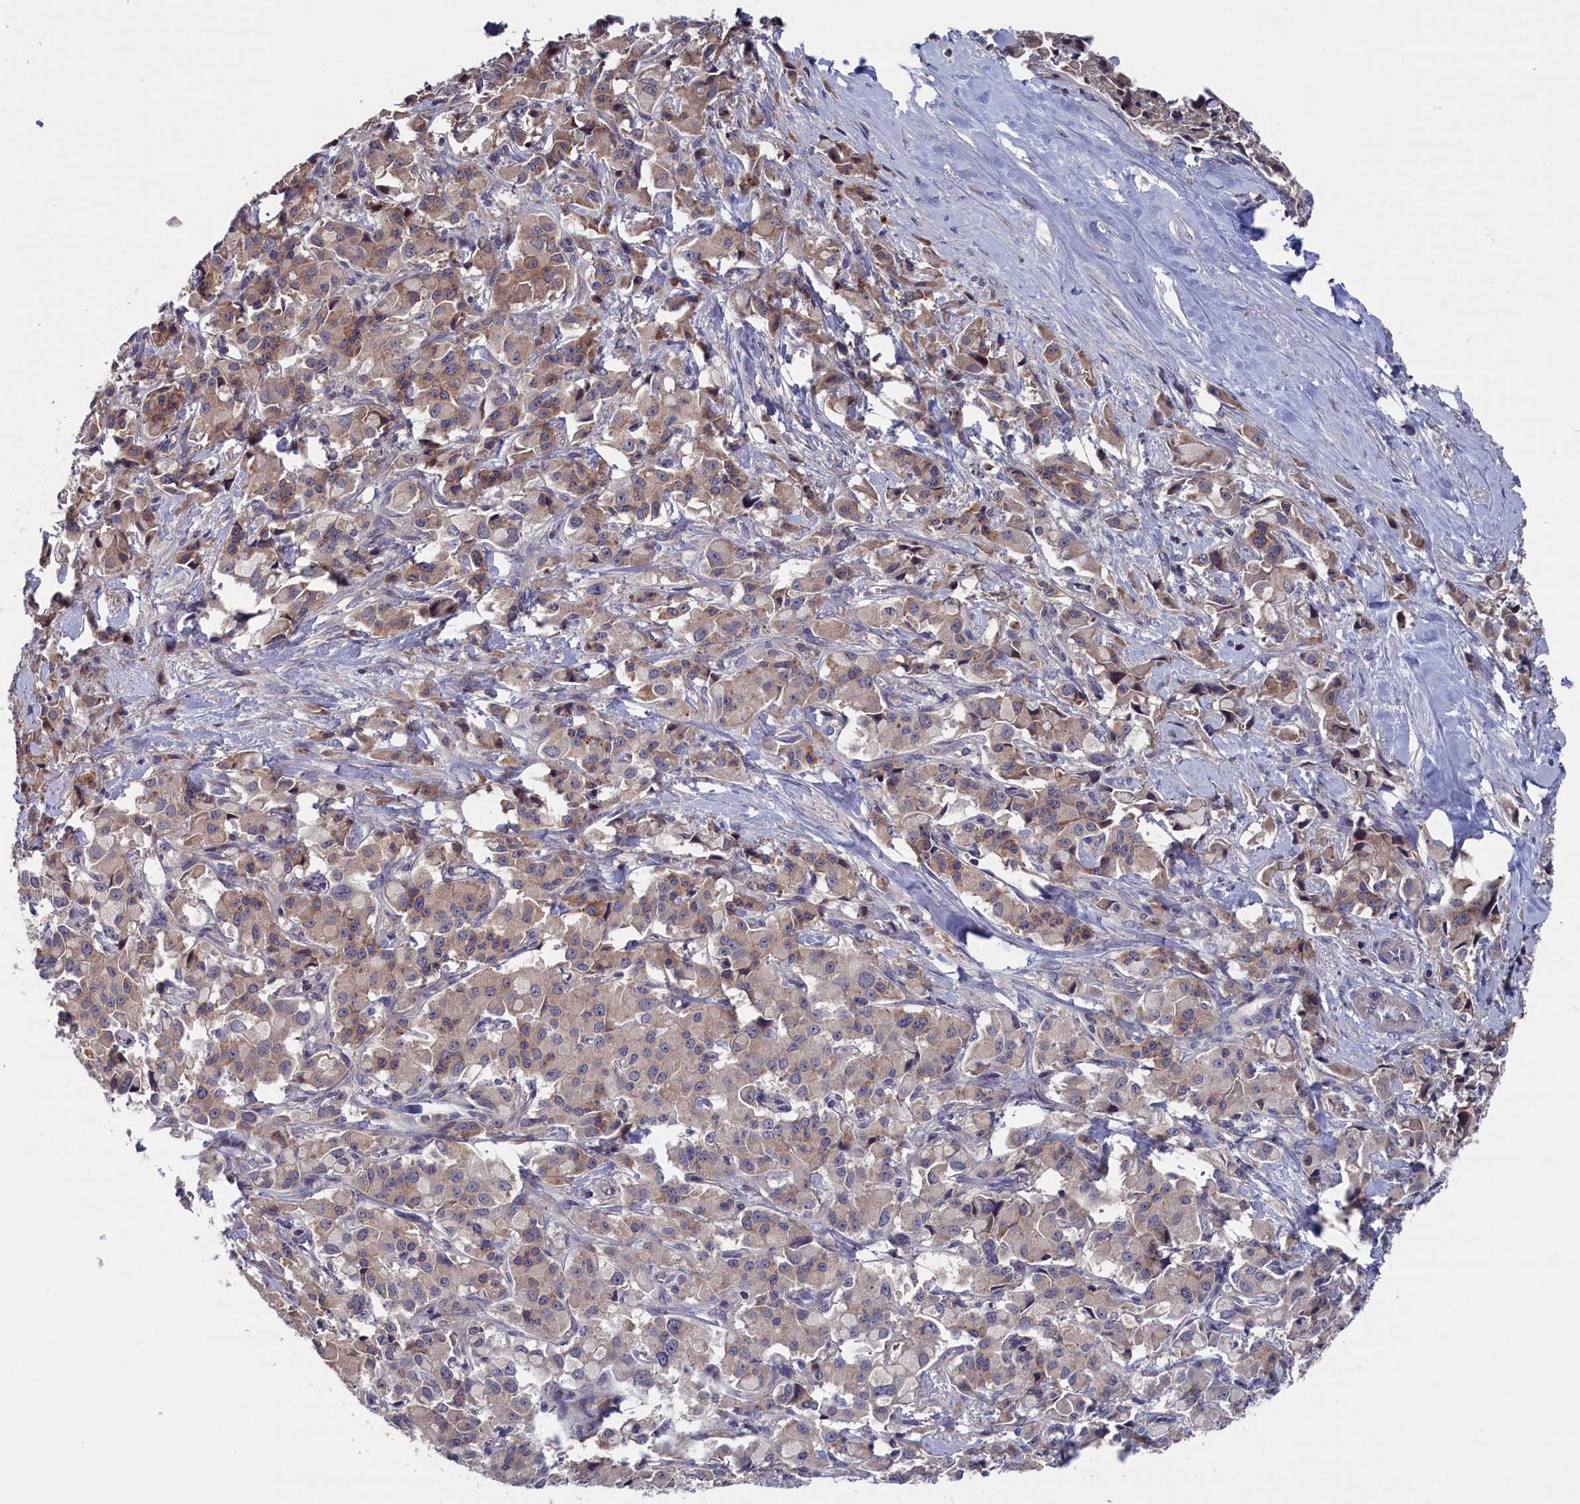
{"staining": {"intensity": "weak", "quantity": "25%-75%", "location": "cytoplasmic/membranous"}, "tissue": "pancreatic cancer", "cell_type": "Tumor cells", "image_type": "cancer", "snomed": [{"axis": "morphology", "description": "Adenocarcinoma, NOS"}, {"axis": "topography", "description": "Pancreas"}], "caption": "DAB immunohistochemical staining of adenocarcinoma (pancreatic) shows weak cytoplasmic/membranous protein positivity in about 25%-75% of tumor cells. (DAB IHC with brightfield microscopy, high magnification).", "gene": "SPATA13", "patient": {"sex": "male", "age": 65}}